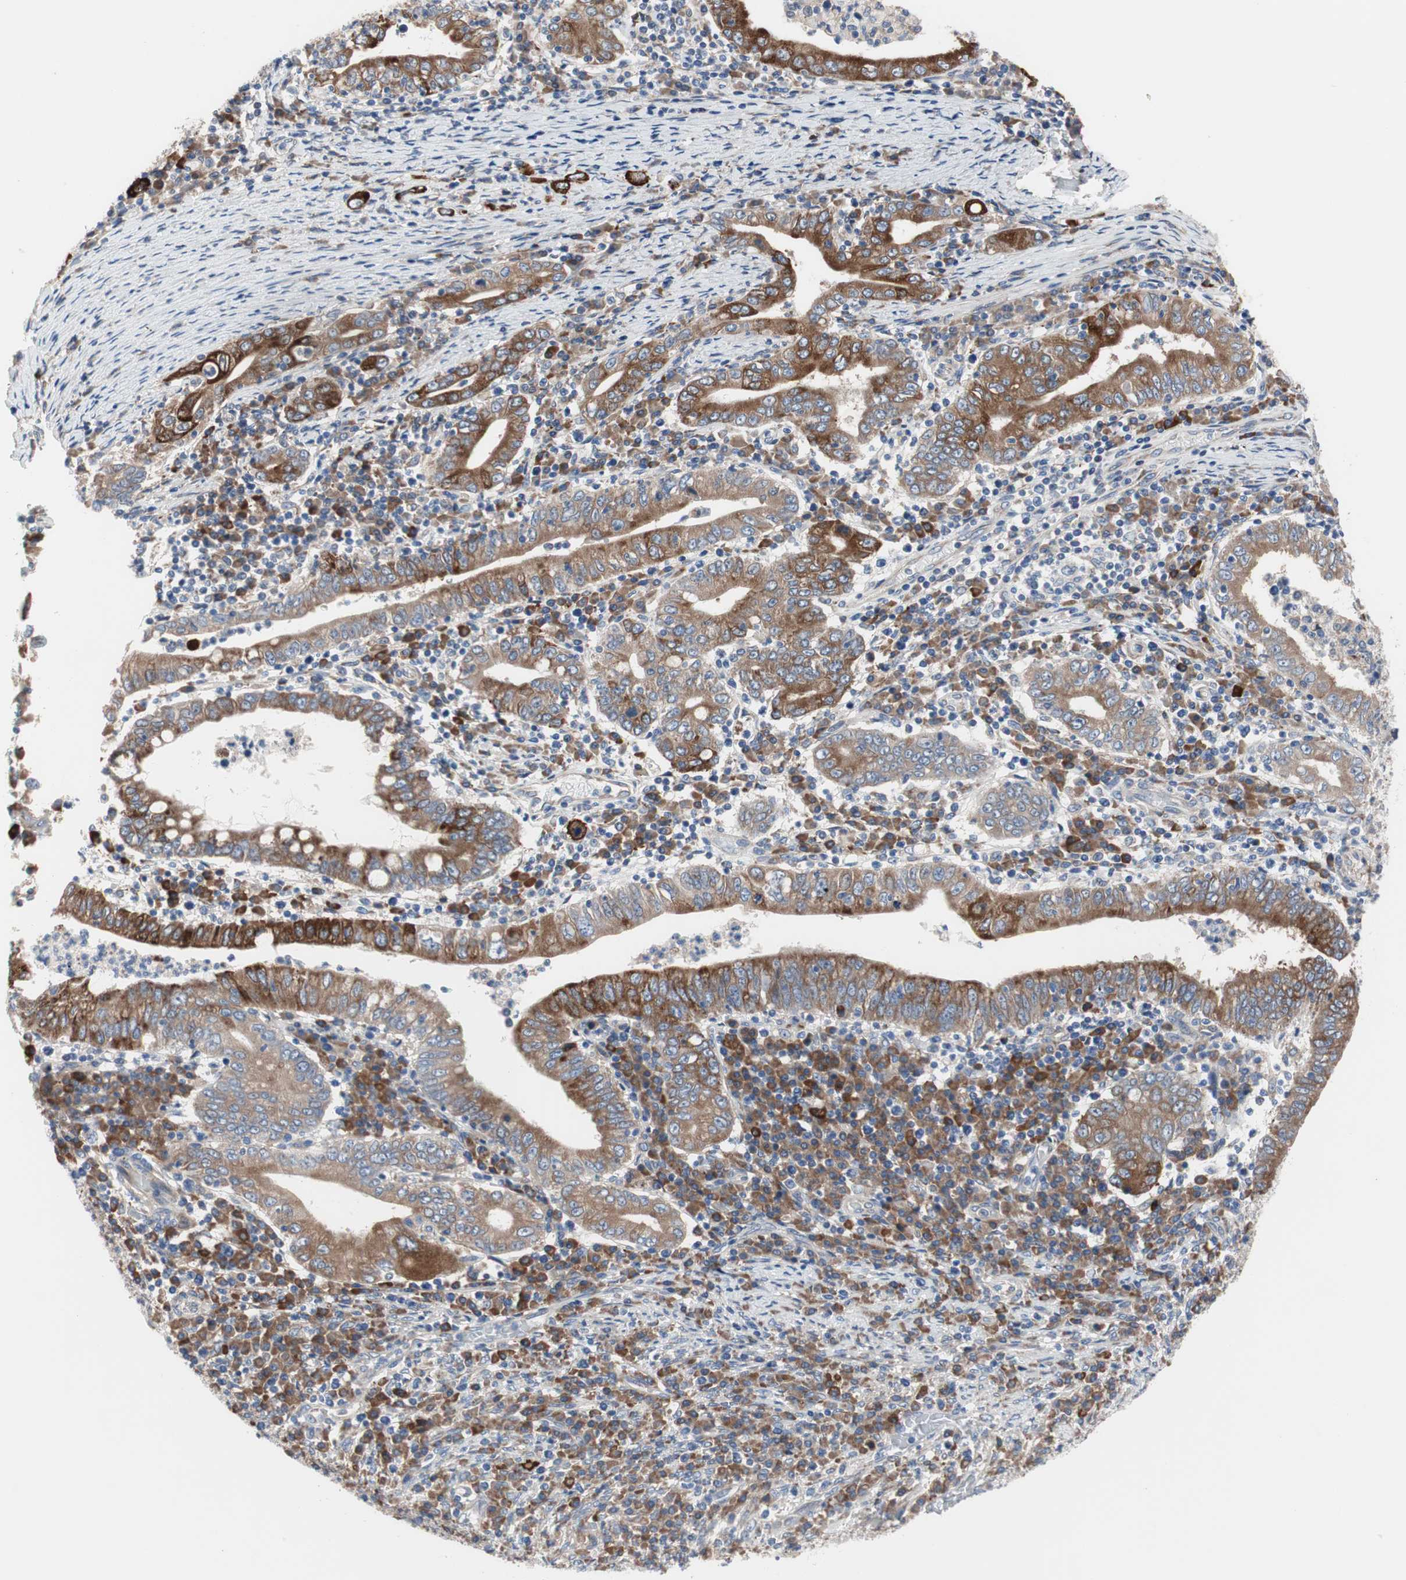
{"staining": {"intensity": "moderate", "quantity": ">75%", "location": "cytoplasmic/membranous"}, "tissue": "stomach cancer", "cell_type": "Tumor cells", "image_type": "cancer", "snomed": [{"axis": "morphology", "description": "Normal tissue, NOS"}, {"axis": "morphology", "description": "Adenocarcinoma, NOS"}, {"axis": "topography", "description": "Esophagus"}, {"axis": "topography", "description": "Stomach, upper"}, {"axis": "topography", "description": "Peripheral nerve tissue"}], "caption": "The micrograph shows staining of stomach cancer, revealing moderate cytoplasmic/membranous protein positivity (brown color) within tumor cells.", "gene": "KANSL1", "patient": {"sex": "male", "age": 62}}